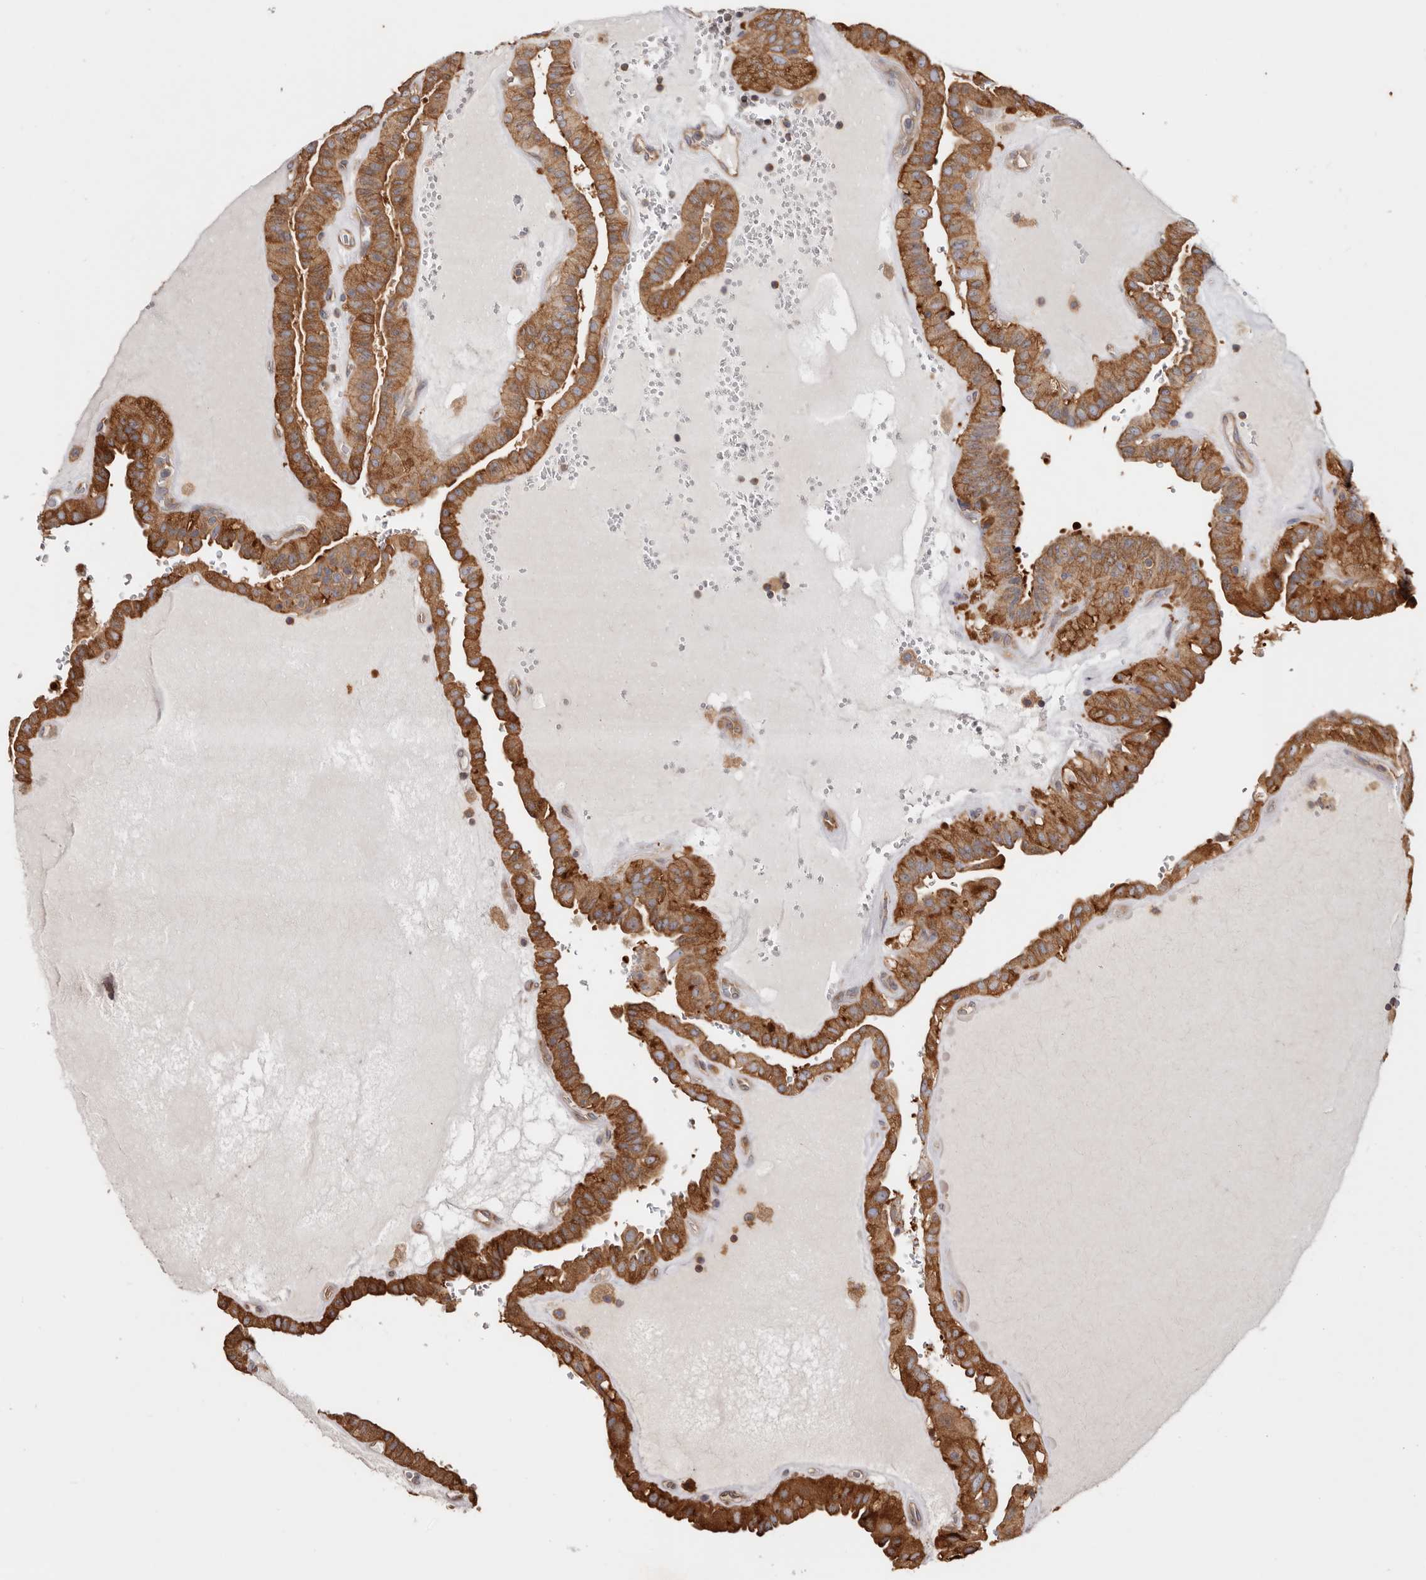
{"staining": {"intensity": "strong", "quantity": ">75%", "location": "cytoplasmic/membranous"}, "tissue": "thyroid cancer", "cell_type": "Tumor cells", "image_type": "cancer", "snomed": [{"axis": "morphology", "description": "Papillary adenocarcinoma, NOS"}, {"axis": "topography", "description": "Thyroid gland"}], "caption": "This histopathology image exhibits immunohistochemistry staining of papillary adenocarcinoma (thyroid), with high strong cytoplasmic/membranous positivity in about >75% of tumor cells.", "gene": "EPRS1", "patient": {"sex": "male", "age": 77}}